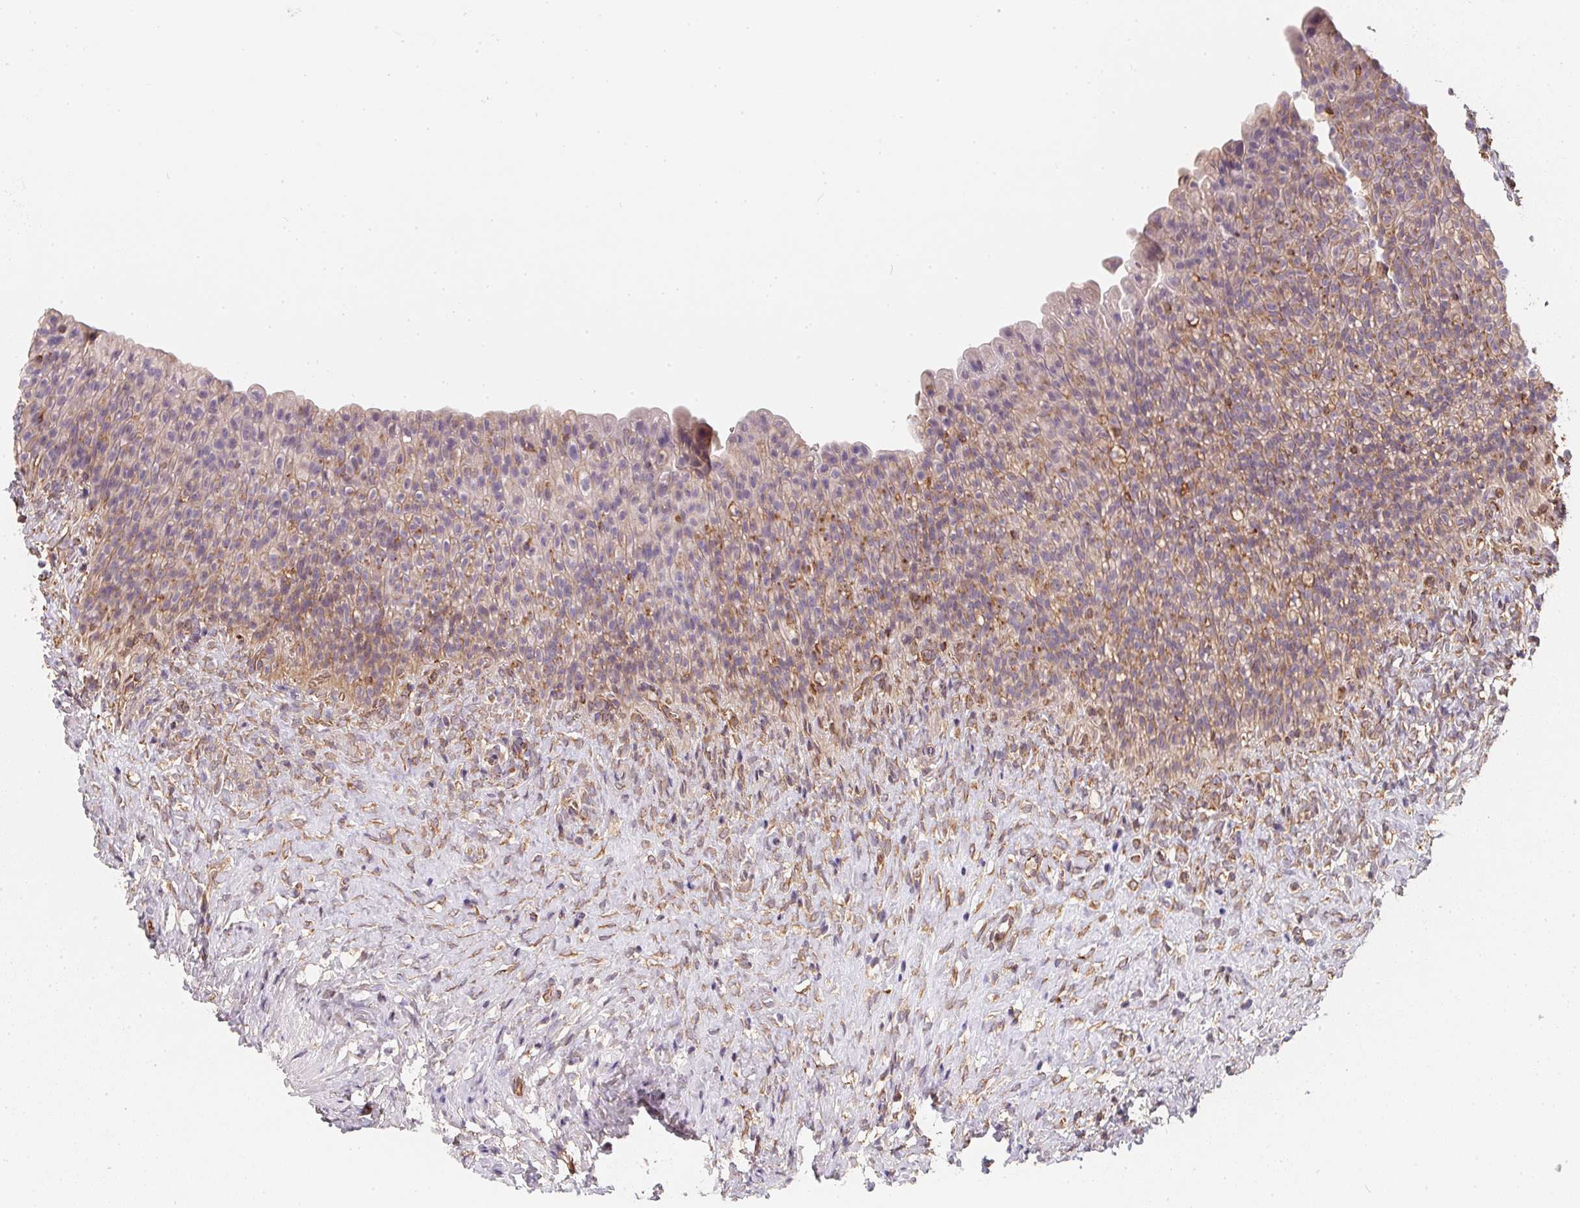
{"staining": {"intensity": "moderate", "quantity": "25%-75%", "location": "cytoplasmic/membranous"}, "tissue": "urinary bladder", "cell_type": "Urothelial cells", "image_type": "normal", "snomed": [{"axis": "morphology", "description": "Normal tissue, NOS"}, {"axis": "topography", "description": "Urinary bladder"}, {"axis": "topography", "description": "Prostate"}], "caption": "Immunohistochemistry (DAB (3,3'-diaminobenzidine)) staining of normal urinary bladder exhibits moderate cytoplasmic/membranous protein expression in approximately 25%-75% of urothelial cells.", "gene": "TBKBP1", "patient": {"sex": "male", "age": 76}}